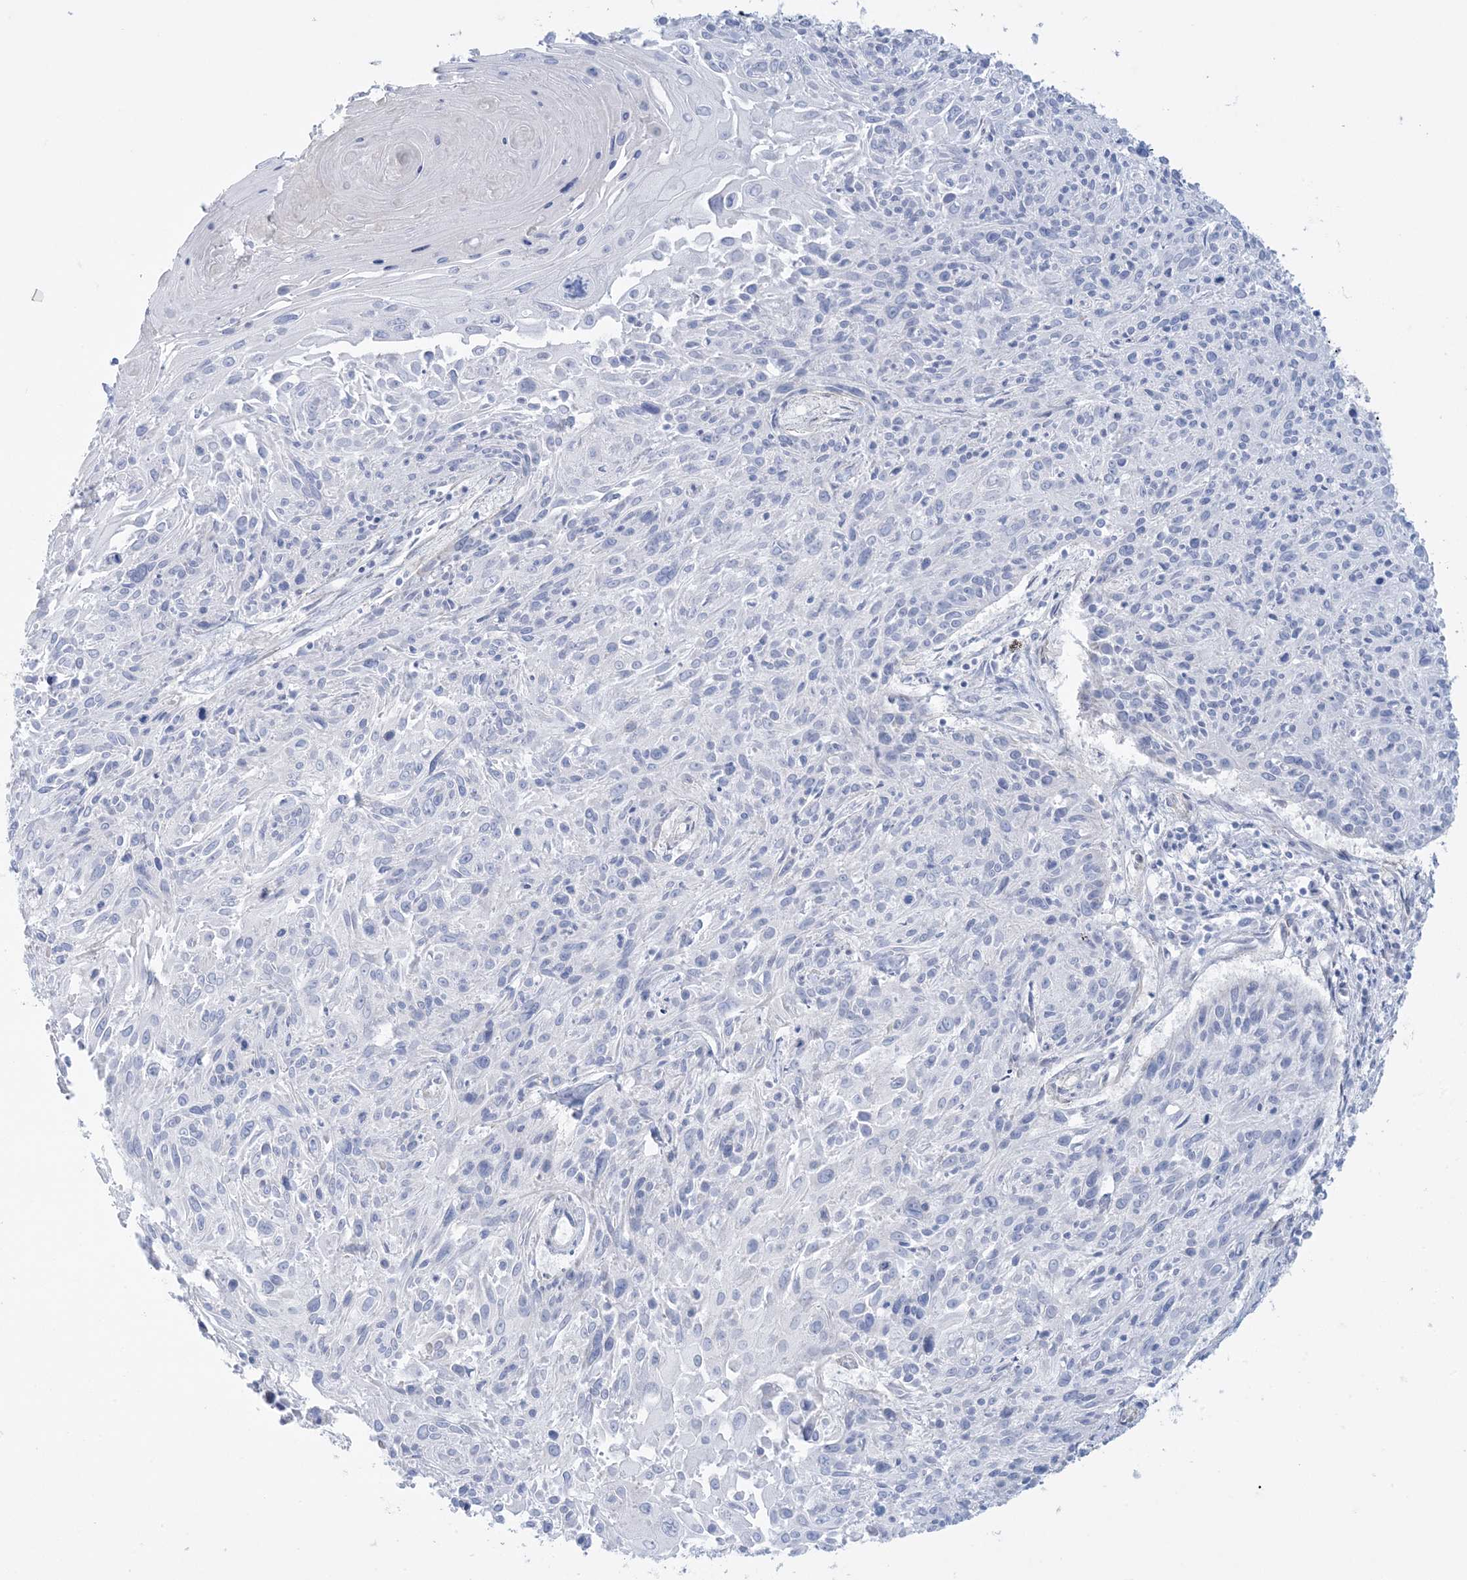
{"staining": {"intensity": "negative", "quantity": "none", "location": "none"}, "tissue": "cervical cancer", "cell_type": "Tumor cells", "image_type": "cancer", "snomed": [{"axis": "morphology", "description": "Squamous cell carcinoma, NOS"}, {"axis": "topography", "description": "Cervix"}], "caption": "An IHC image of cervical cancer is shown. There is no staining in tumor cells of cervical cancer.", "gene": "AGXT", "patient": {"sex": "female", "age": 51}}